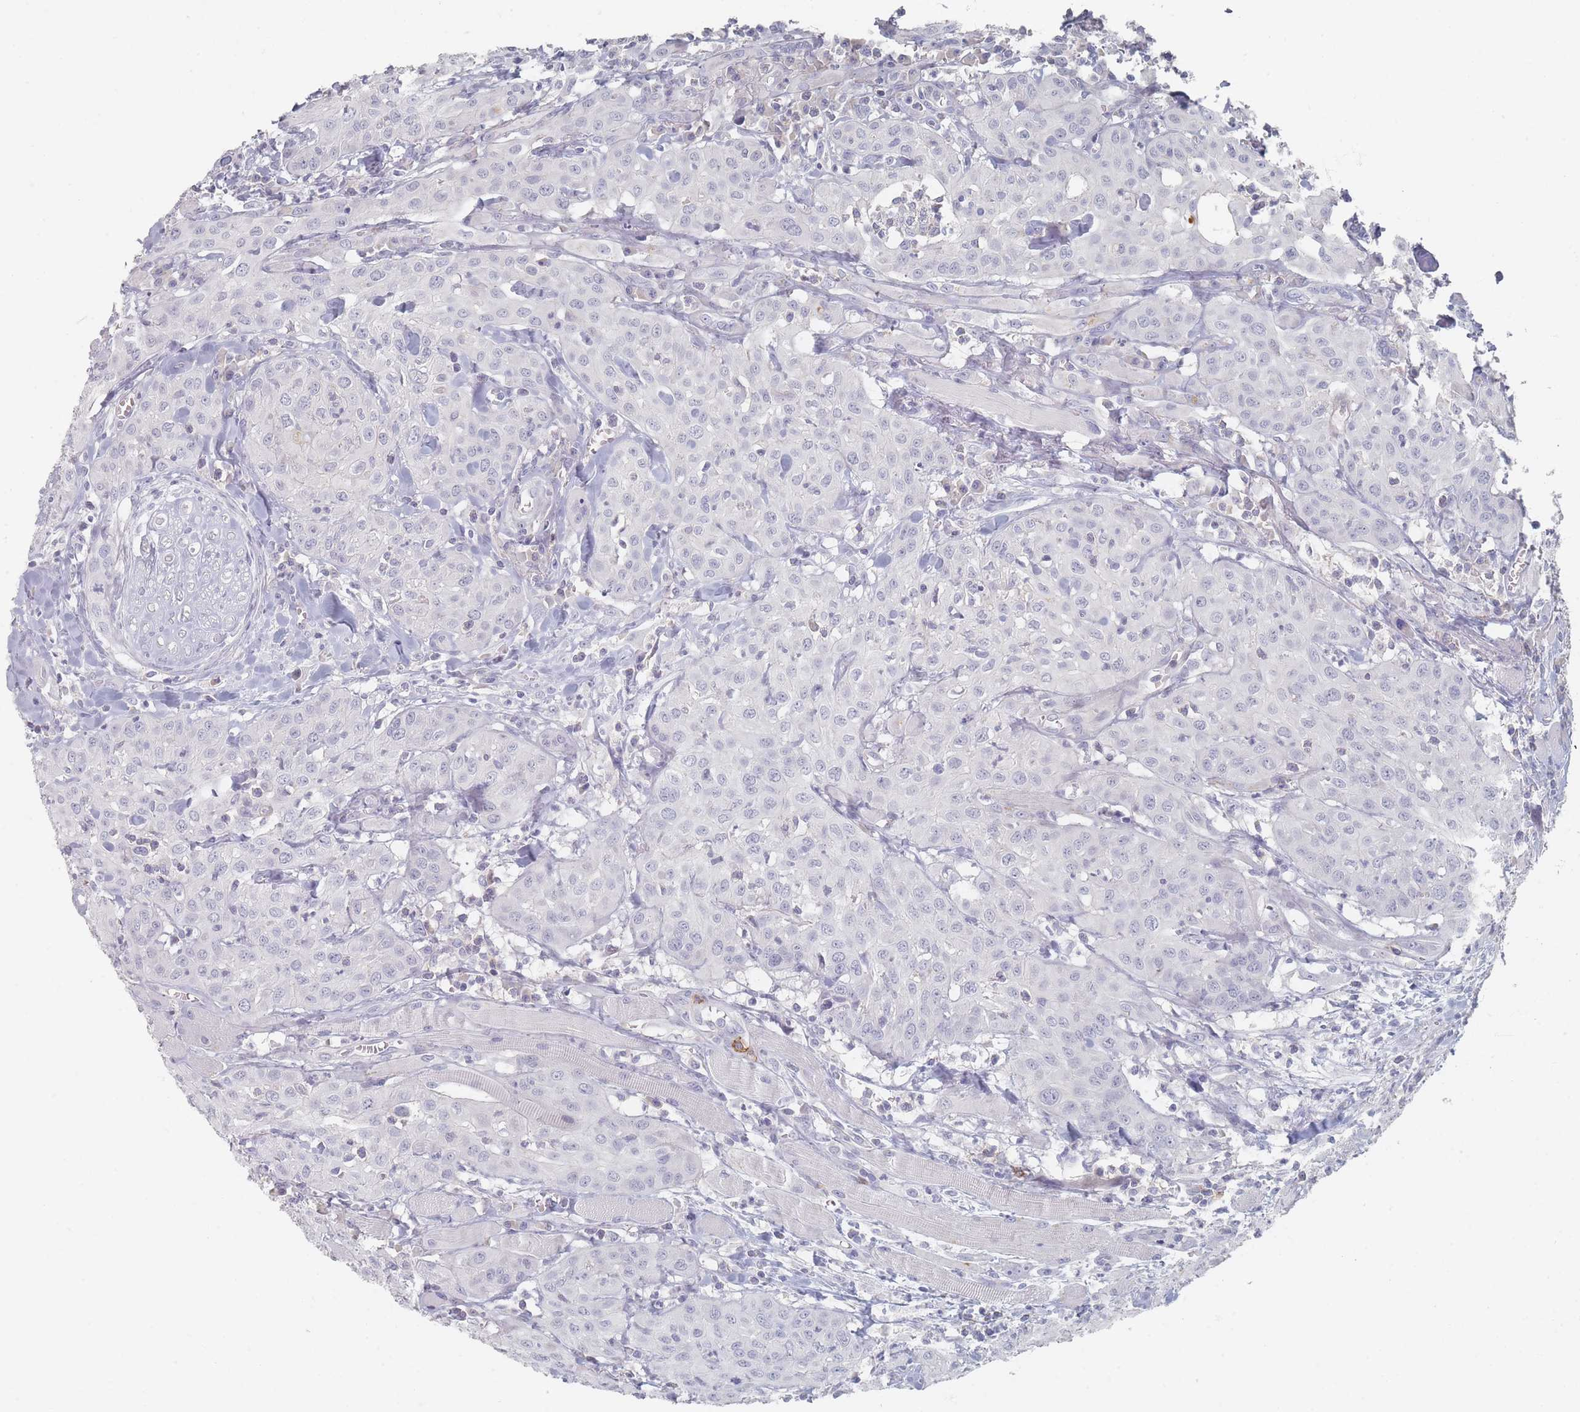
{"staining": {"intensity": "negative", "quantity": "none", "location": "none"}, "tissue": "head and neck cancer", "cell_type": "Tumor cells", "image_type": "cancer", "snomed": [{"axis": "morphology", "description": "Squamous cell carcinoma, NOS"}, {"axis": "topography", "description": "Oral tissue"}, {"axis": "topography", "description": "Head-Neck"}], "caption": "Immunohistochemistry (IHC) histopathology image of neoplastic tissue: human head and neck cancer stained with DAB (3,3'-diaminobenzidine) reveals no significant protein positivity in tumor cells. (IHC, brightfield microscopy, high magnification).", "gene": "CD37", "patient": {"sex": "female", "age": 70}}